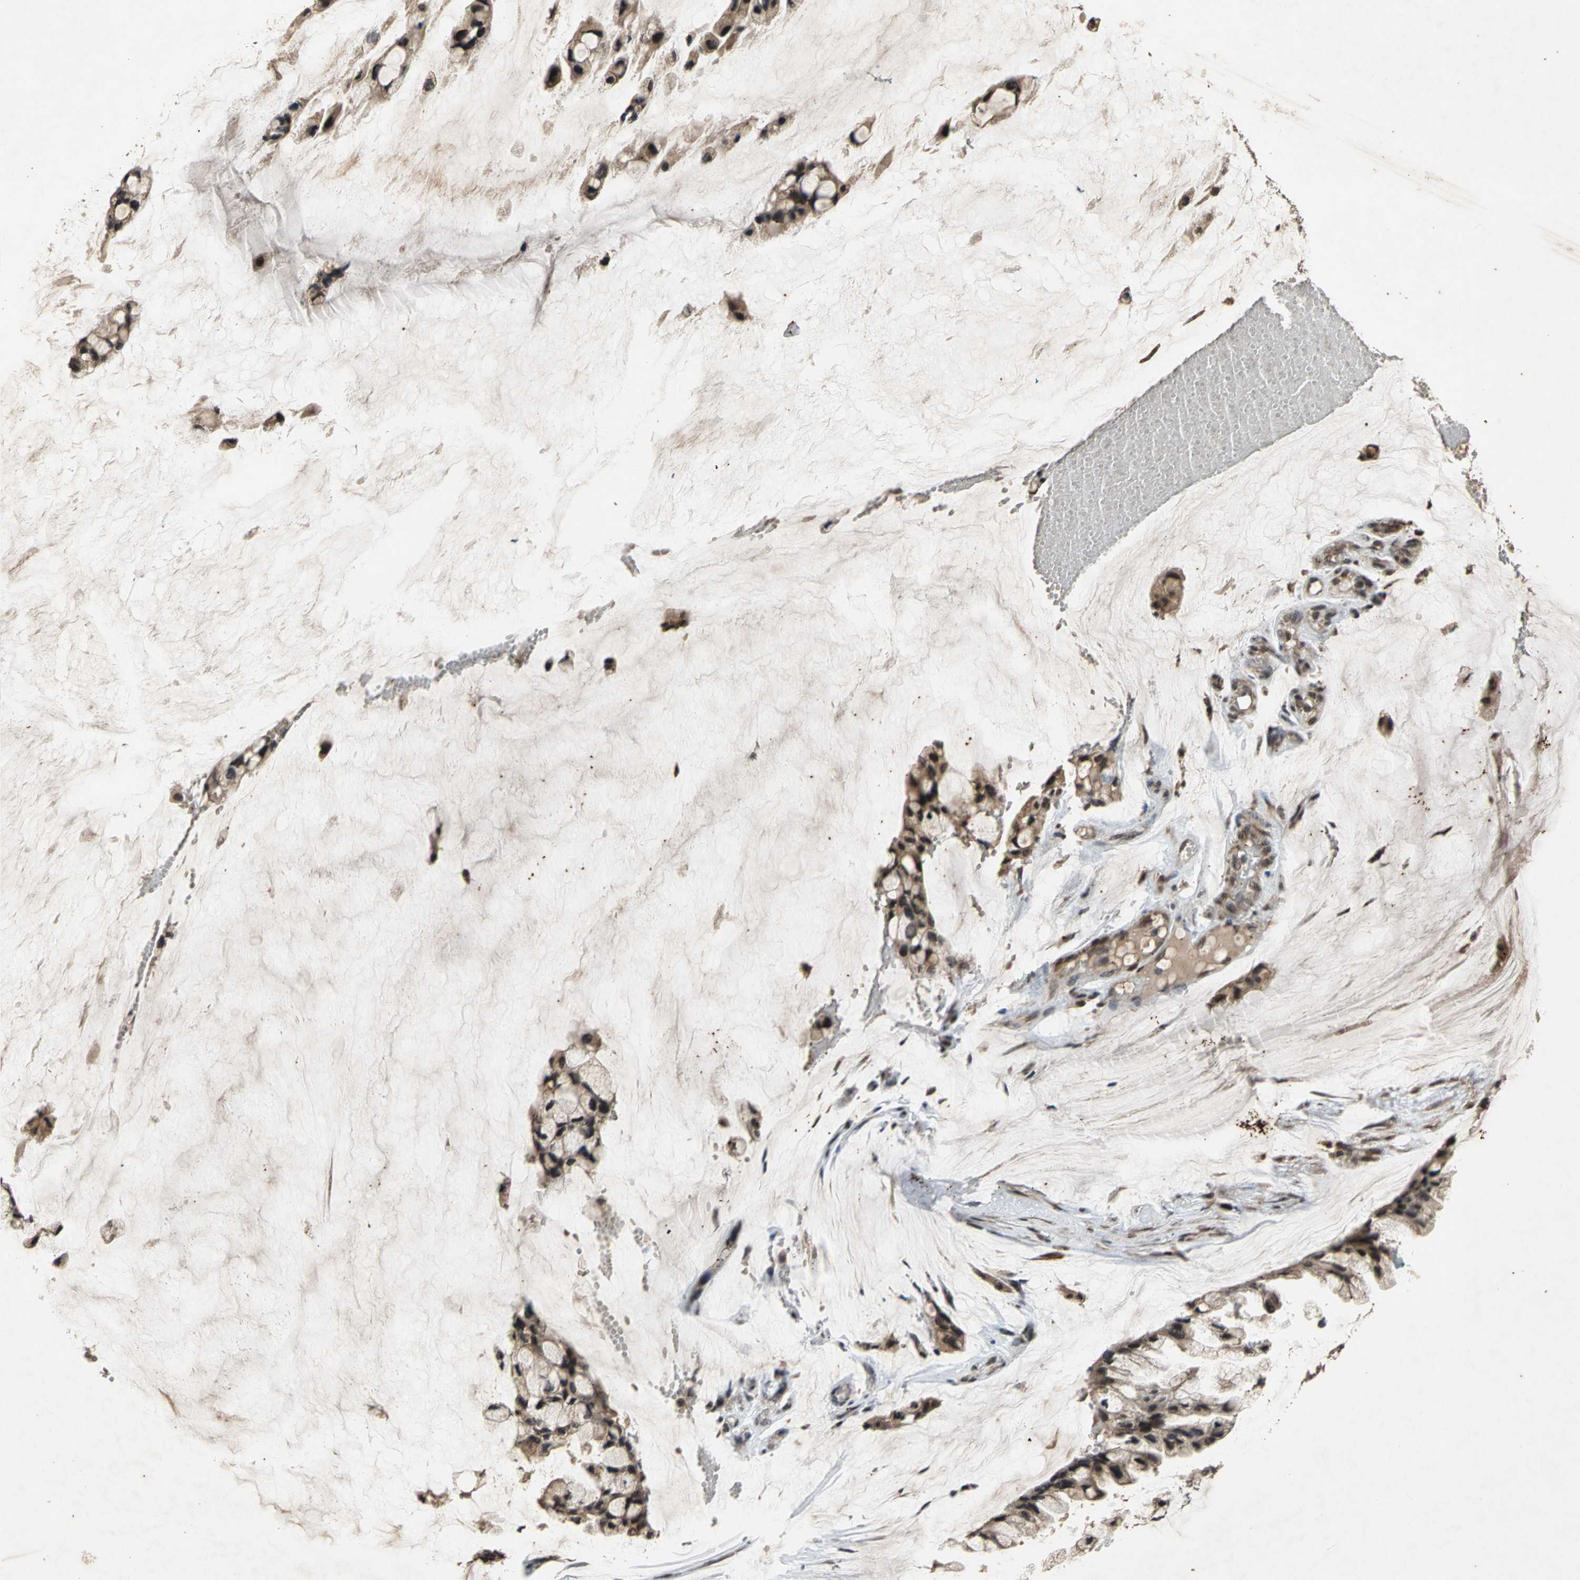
{"staining": {"intensity": "moderate", "quantity": "25%-75%", "location": "cytoplasmic/membranous"}, "tissue": "ovarian cancer", "cell_type": "Tumor cells", "image_type": "cancer", "snomed": [{"axis": "morphology", "description": "Cystadenocarcinoma, mucinous, NOS"}, {"axis": "topography", "description": "Ovary"}], "caption": "The immunohistochemical stain shows moderate cytoplasmic/membranous staining in tumor cells of mucinous cystadenocarcinoma (ovarian) tissue. (DAB IHC with brightfield microscopy, high magnification).", "gene": "NOTCH3", "patient": {"sex": "female", "age": 39}}